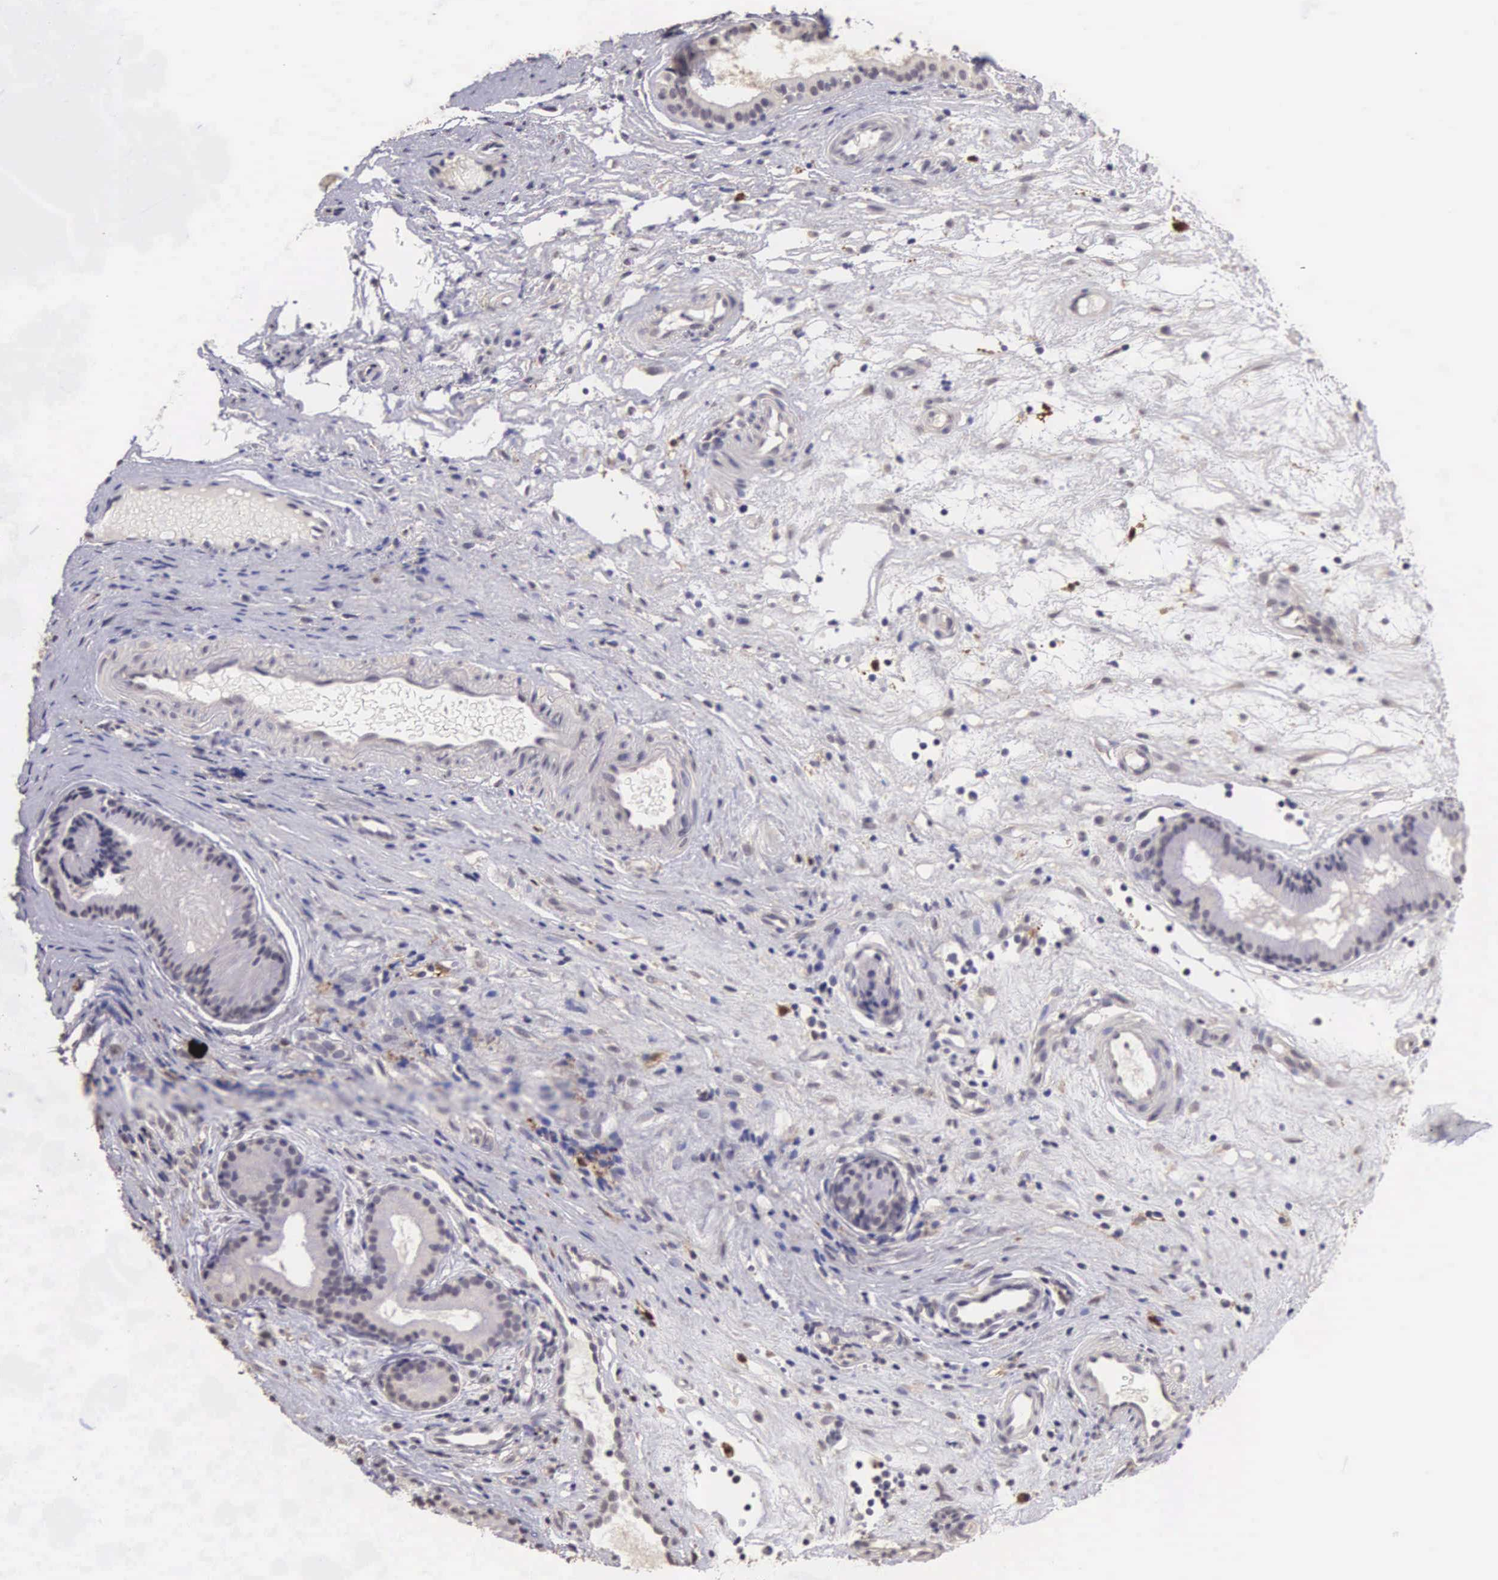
{"staining": {"intensity": "weak", "quantity": "25%-75%", "location": "cytoplasmic/membranous,nuclear"}, "tissue": "nasopharynx", "cell_type": "Respiratory epithelial cells", "image_type": "normal", "snomed": [{"axis": "morphology", "description": "Normal tissue, NOS"}, {"axis": "topography", "description": "Nasopharynx"}], "caption": "Immunohistochemical staining of normal nasopharynx demonstrates low levels of weak cytoplasmic/membranous,nuclear staining in about 25%-75% of respiratory epithelial cells.", "gene": "CDC45", "patient": {"sex": "female", "age": 78}}